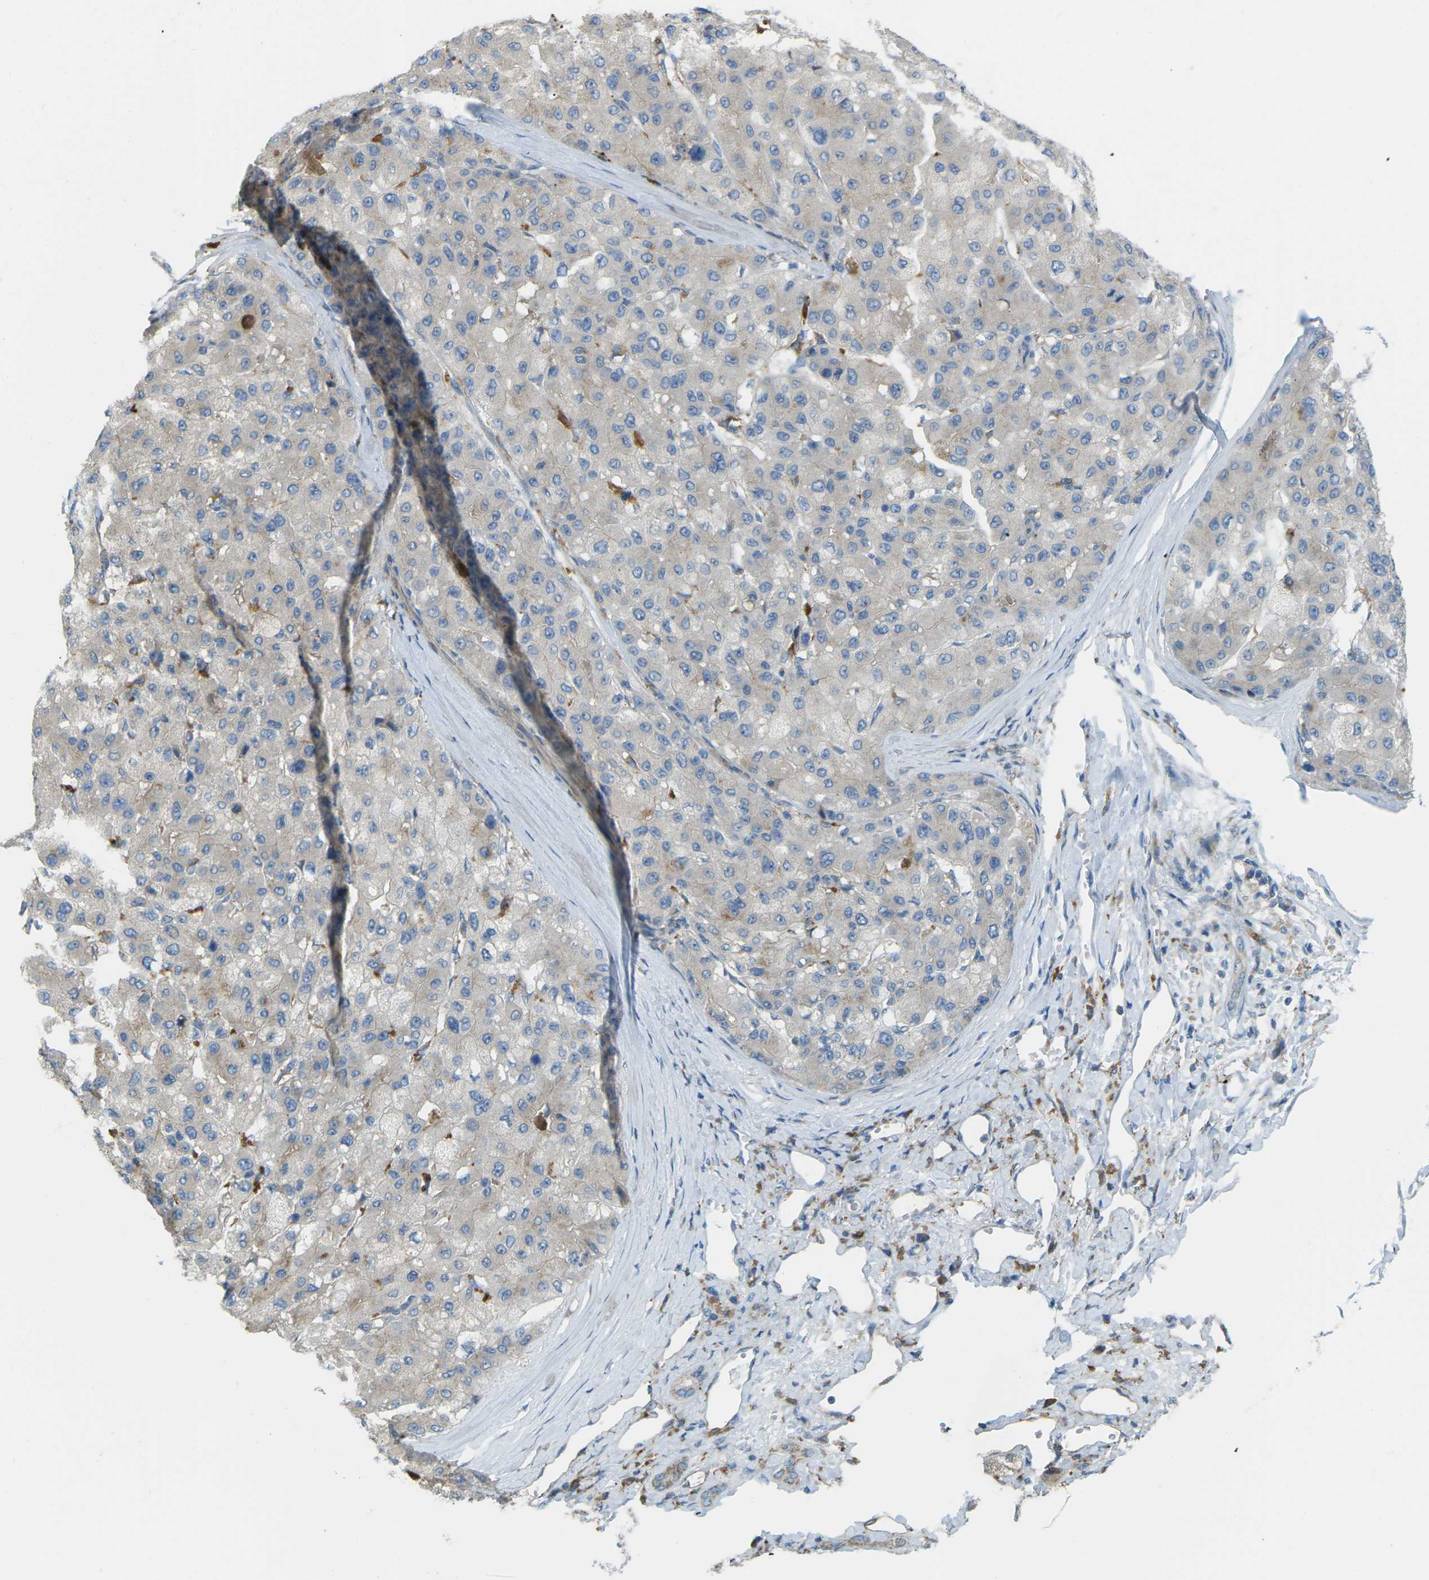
{"staining": {"intensity": "weak", "quantity": ">75%", "location": "cytoplasmic/membranous"}, "tissue": "liver cancer", "cell_type": "Tumor cells", "image_type": "cancer", "snomed": [{"axis": "morphology", "description": "Carcinoma, Hepatocellular, NOS"}, {"axis": "topography", "description": "Liver"}], "caption": "High-power microscopy captured an immunohistochemistry photomicrograph of liver cancer (hepatocellular carcinoma), revealing weak cytoplasmic/membranous expression in about >75% of tumor cells.", "gene": "MYLK4", "patient": {"sex": "male", "age": 80}}